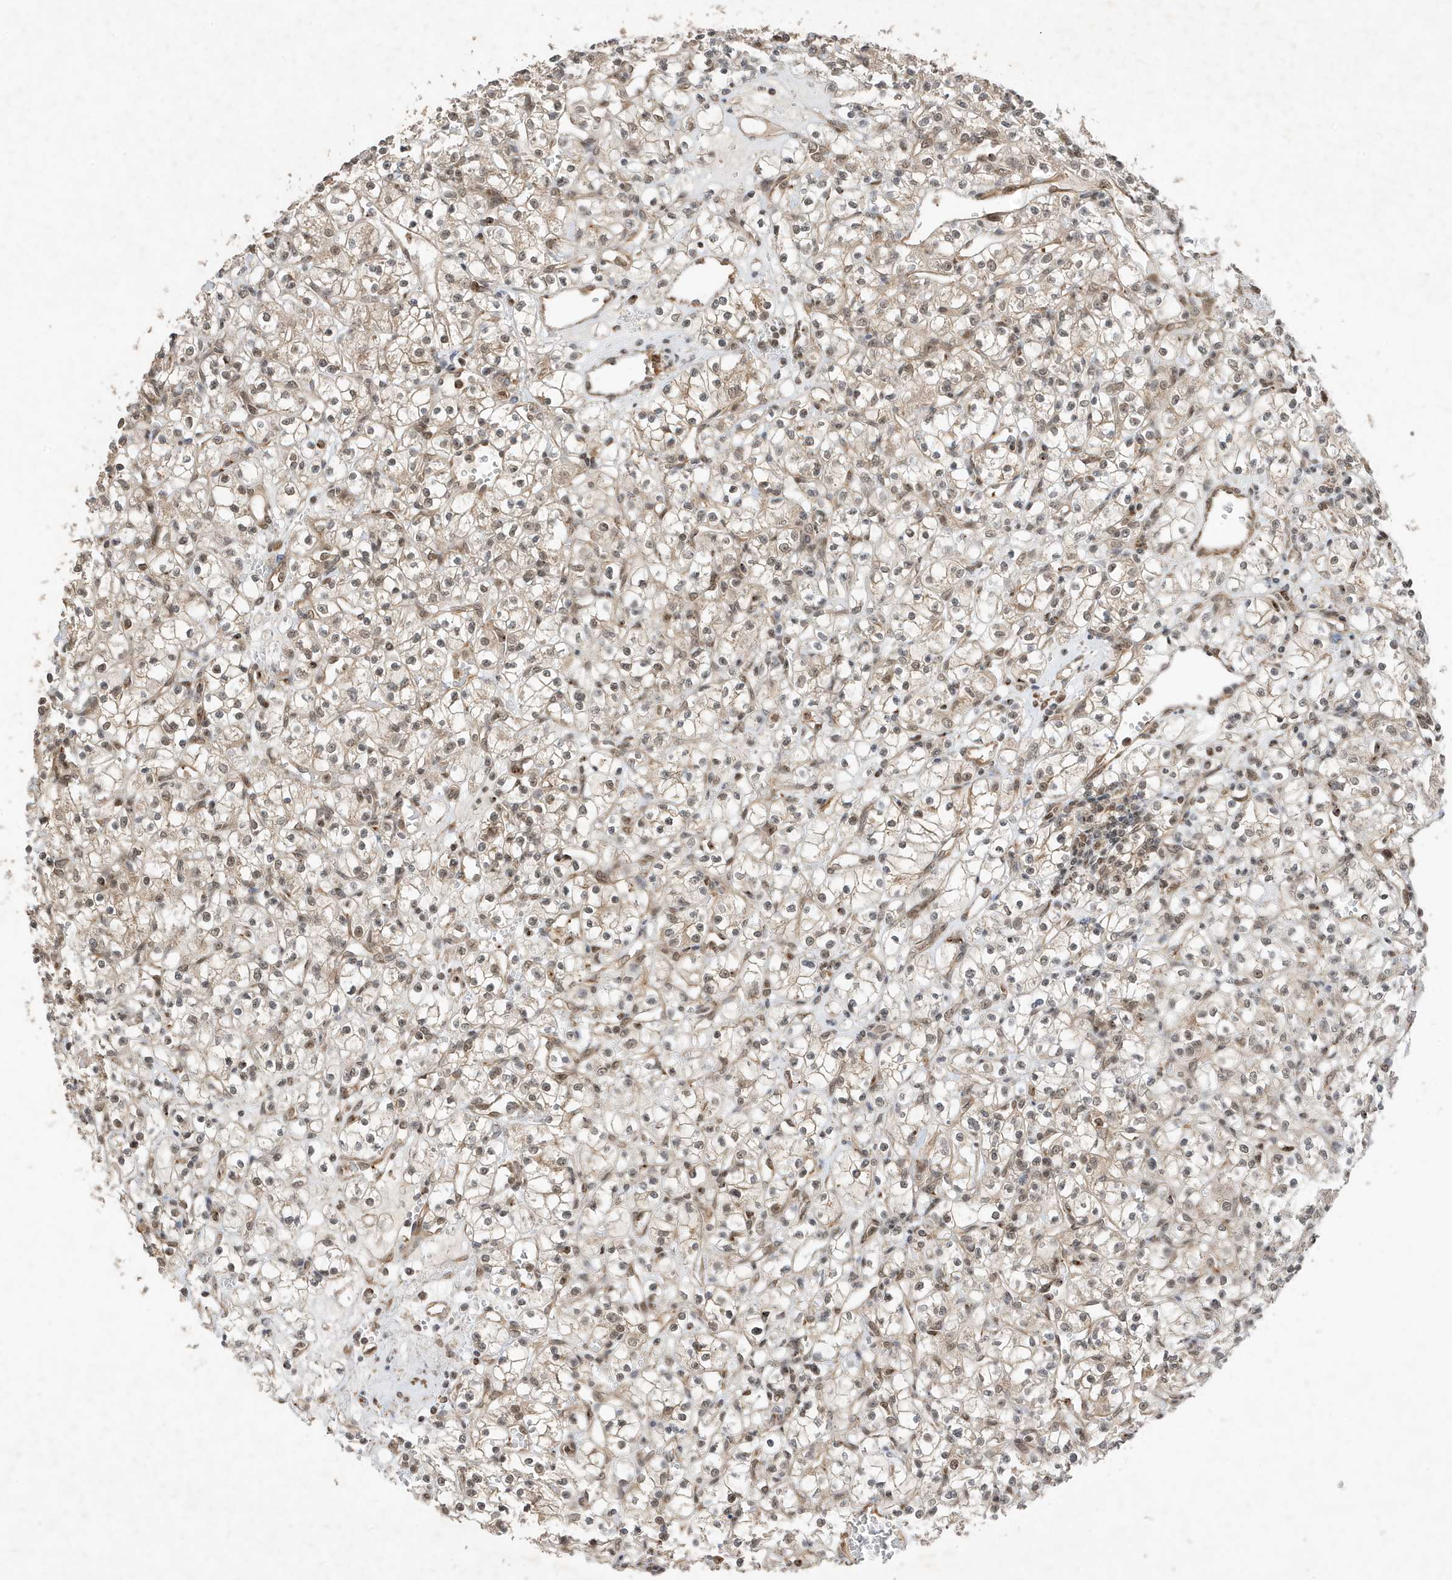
{"staining": {"intensity": "weak", "quantity": "25%-75%", "location": "cytoplasmic/membranous,nuclear"}, "tissue": "renal cancer", "cell_type": "Tumor cells", "image_type": "cancer", "snomed": [{"axis": "morphology", "description": "Adenocarcinoma, NOS"}, {"axis": "topography", "description": "Kidney"}], "caption": "The micrograph reveals a brown stain indicating the presence of a protein in the cytoplasmic/membranous and nuclear of tumor cells in renal cancer (adenocarcinoma). The protein of interest is shown in brown color, while the nuclei are stained blue.", "gene": "MAST3", "patient": {"sex": "female", "age": 59}}